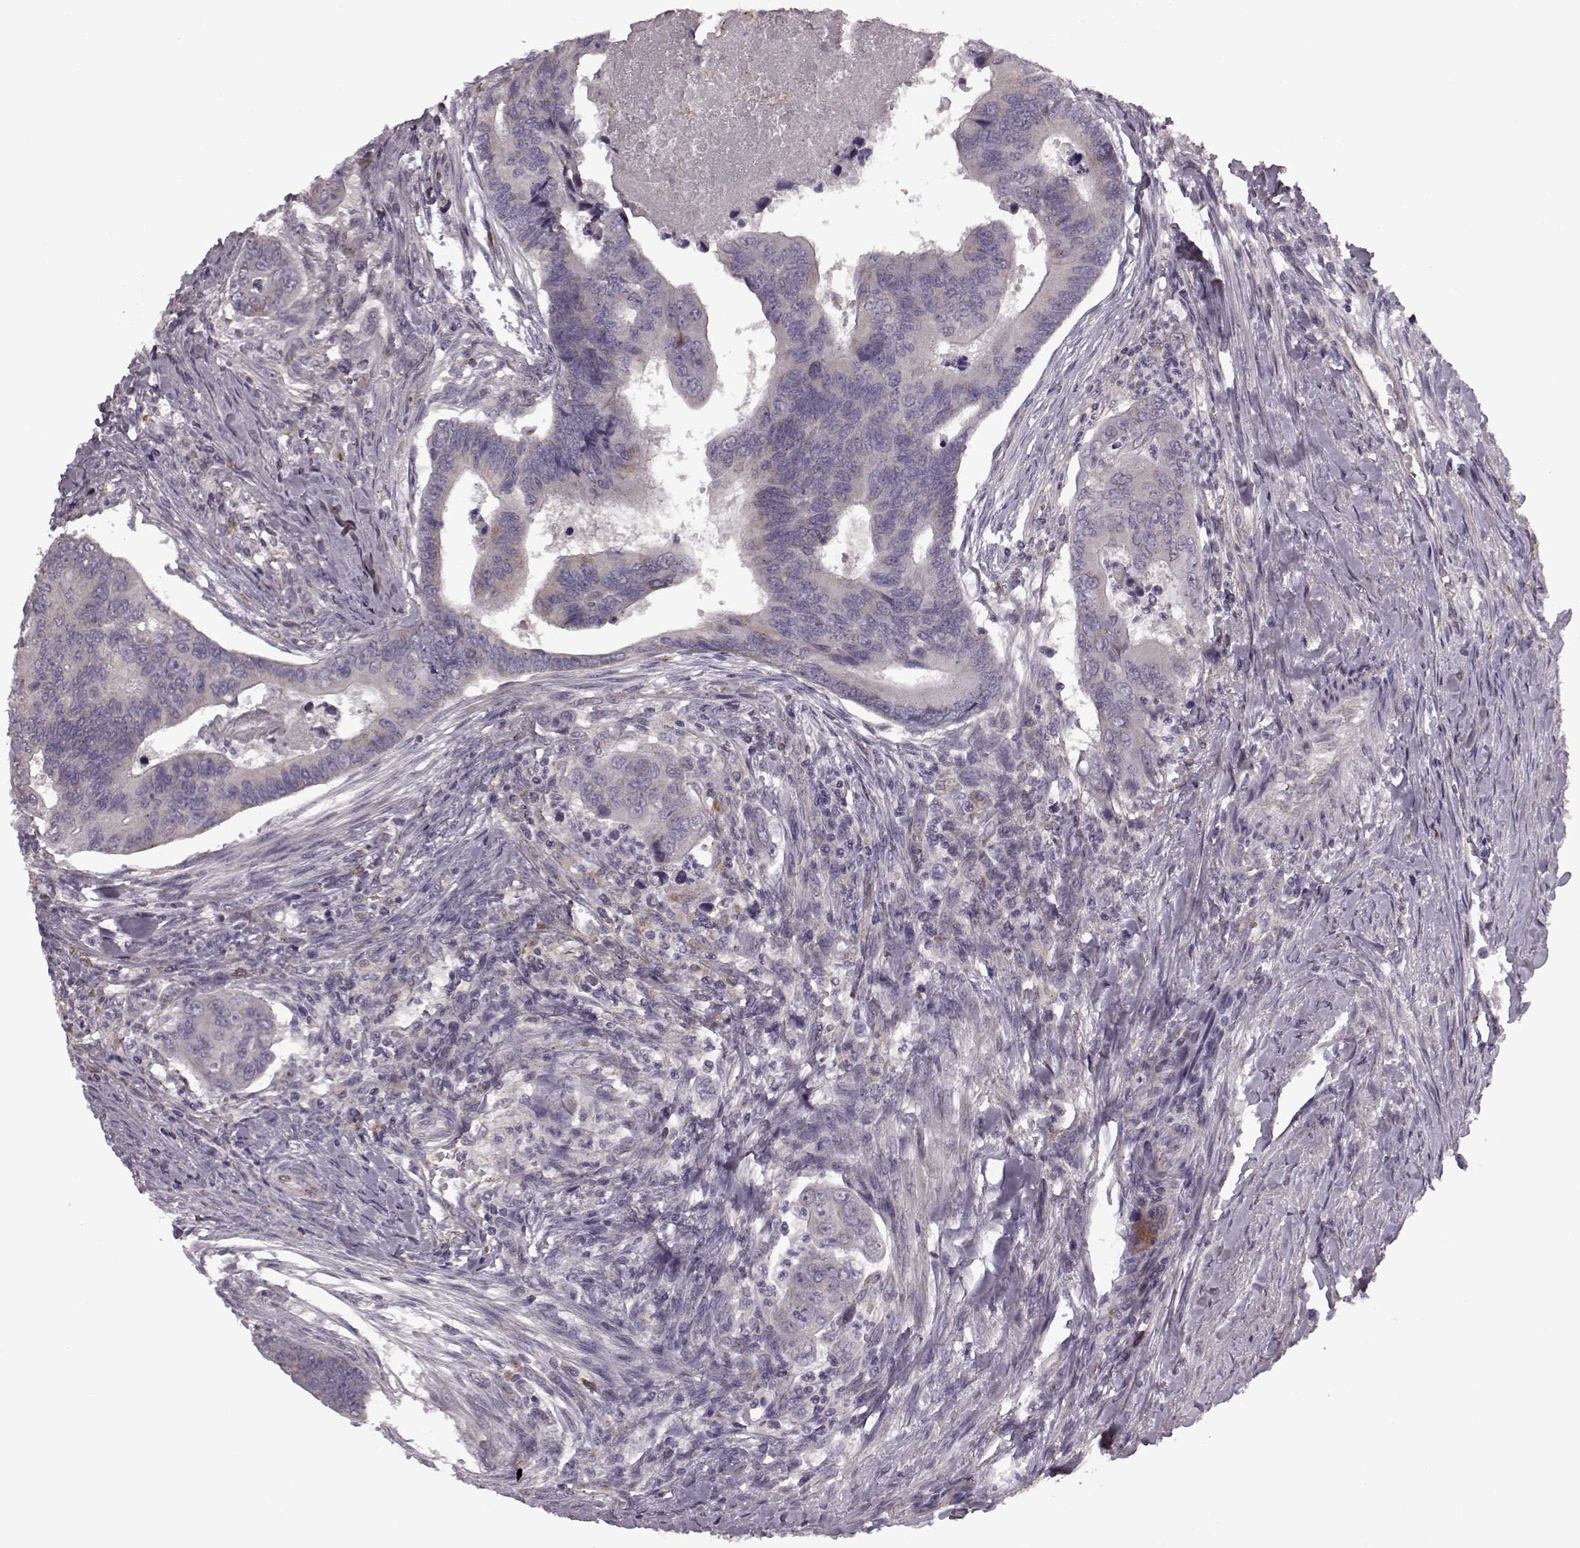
{"staining": {"intensity": "negative", "quantity": "none", "location": "none"}, "tissue": "colorectal cancer", "cell_type": "Tumor cells", "image_type": "cancer", "snomed": [{"axis": "morphology", "description": "Adenocarcinoma, NOS"}, {"axis": "topography", "description": "Colon"}], "caption": "Colorectal cancer was stained to show a protein in brown. There is no significant positivity in tumor cells.", "gene": "HMMR", "patient": {"sex": "female", "age": 67}}